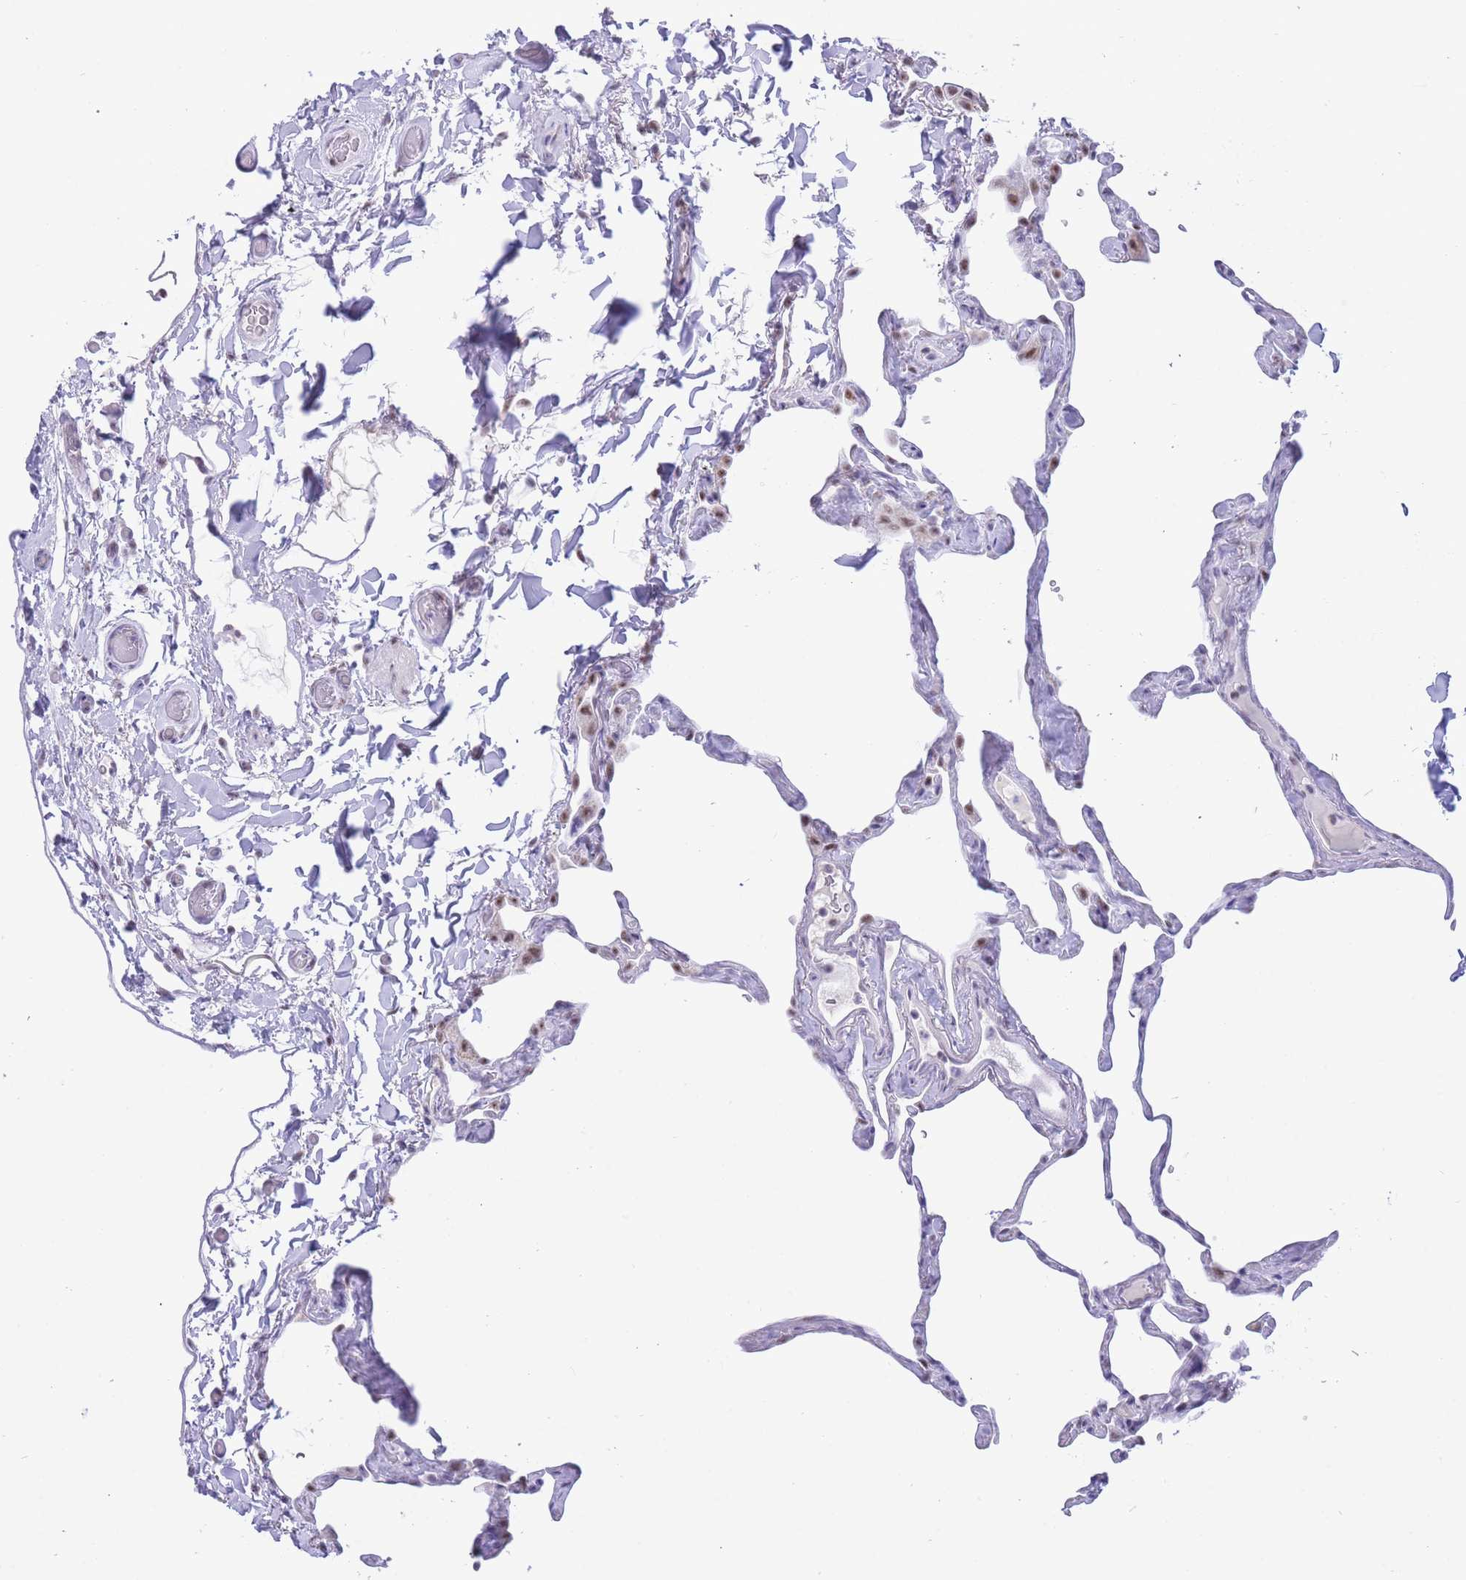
{"staining": {"intensity": "negative", "quantity": "none", "location": "none"}, "tissue": "lung", "cell_type": "Alveolar cells", "image_type": "normal", "snomed": [{"axis": "morphology", "description": "Normal tissue, NOS"}, {"axis": "topography", "description": "Lung"}], "caption": "A high-resolution histopathology image shows IHC staining of normal lung, which exhibits no significant staining in alveolar cells. The staining was performed using DAB to visualize the protein expression in brown, while the nuclei were stained in blue with hematoxylin (Magnification: 20x).", "gene": "CYP2B6", "patient": {"sex": "male", "age": 65}}